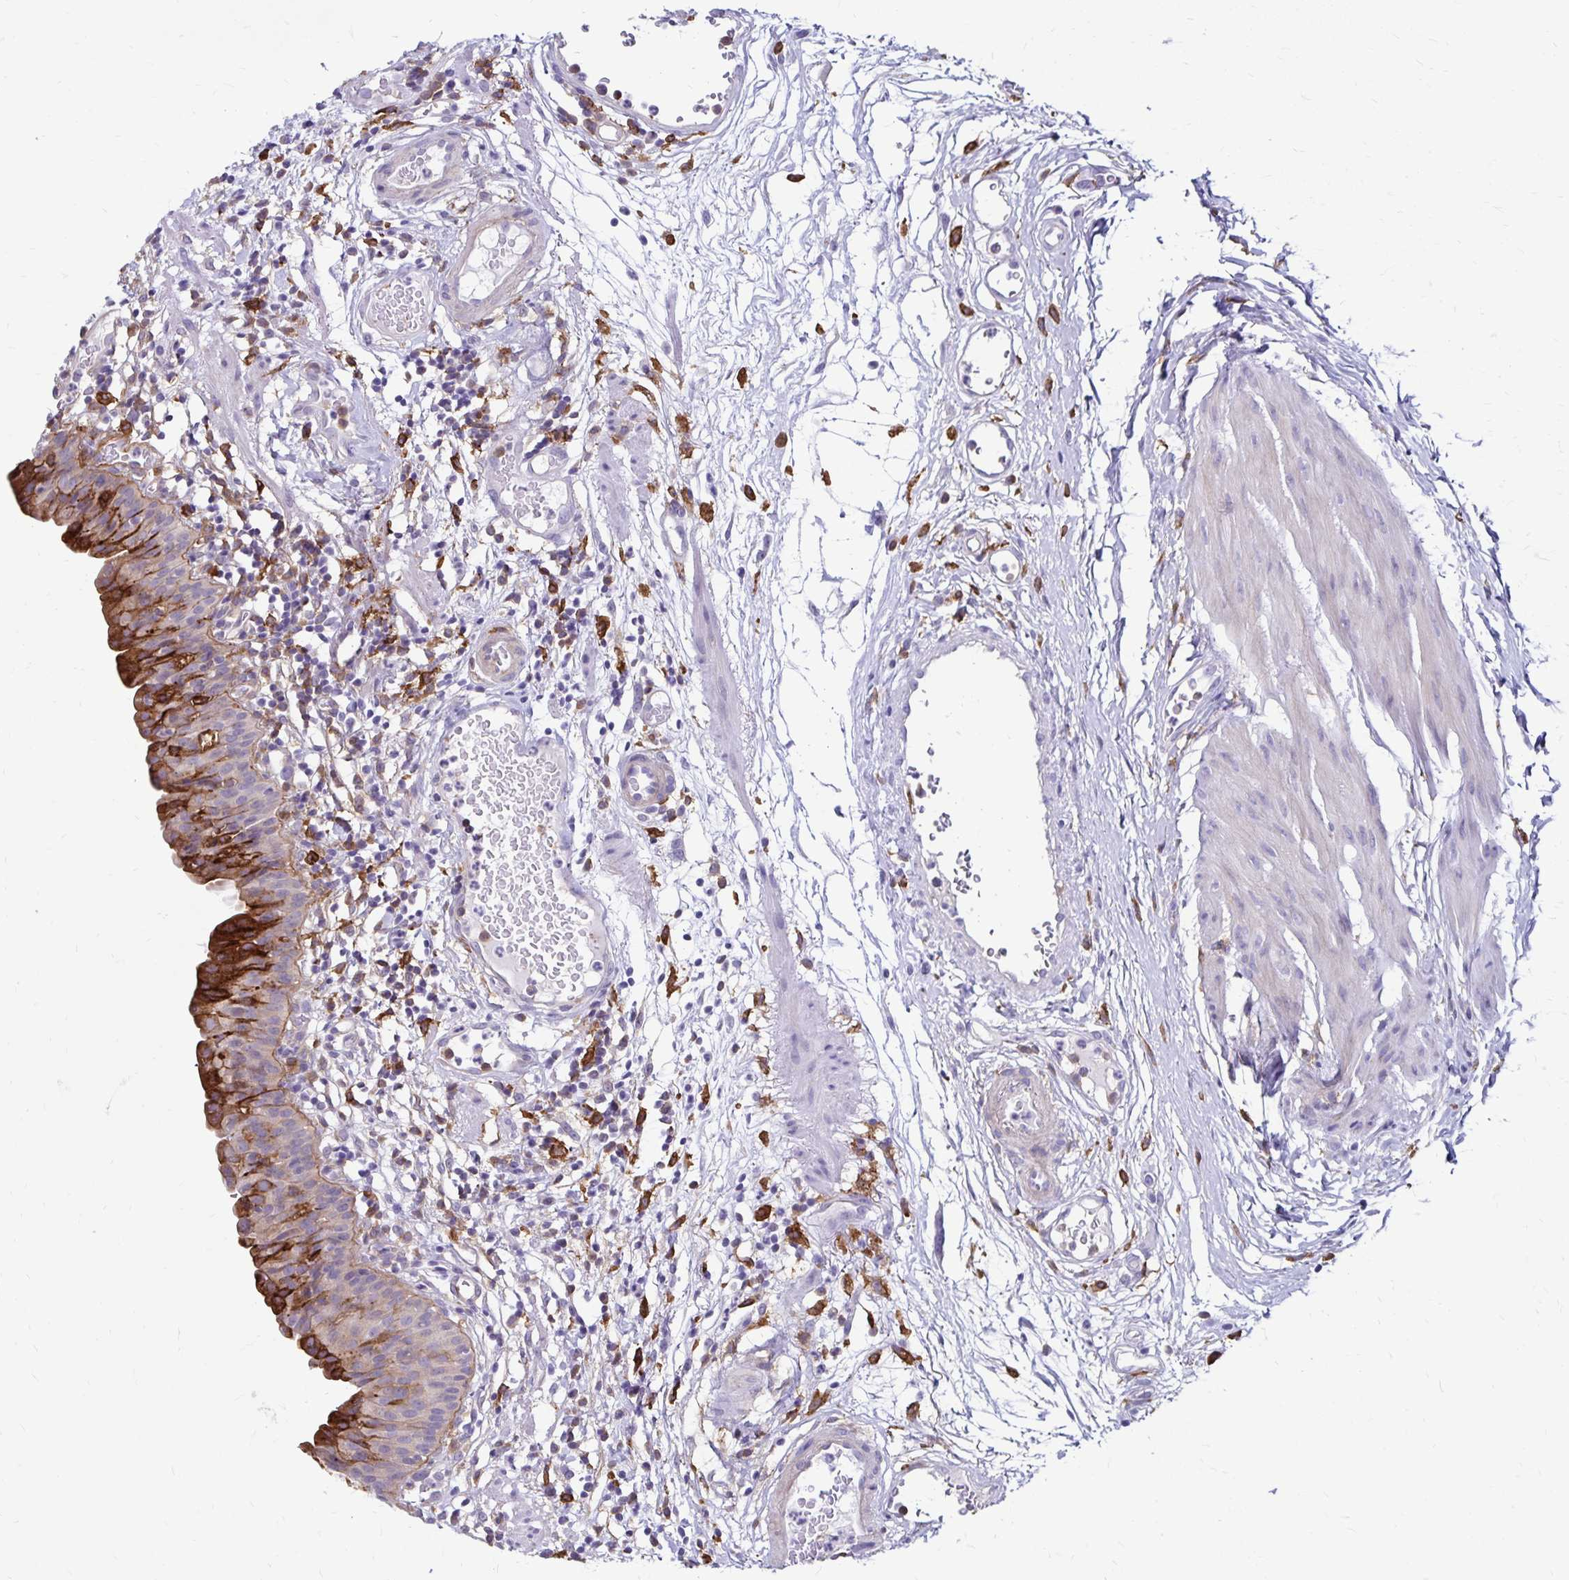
{"staining": {"intensity": "strong", "quantity": "<25%", "location": "cytoplasmic/membranous"}, "tissue": "urinary bladder", "cell_type": "Urothelial cells", "image_type": "normal", "snomed": [{"axis": "morphology", "description": "Normal tissue, NOS"}, {"axis": "morphology", "description": "Inflammation, NOS"}, {"axis": "topography", "description": "Urinary bladder"}], "caption": "Immunohistochemistry (IHC) of normal human urinary bladder reveals medium levels of strong cytoplasmic/membranous staining in approximately <25% of urothelial cells. (Stains: DAB in brown, nuclei in blue, Microscopy: brightfield microscopy at high magnification).", "gene": "TNS3", "patient": {"sex": "male", "age": 57}}